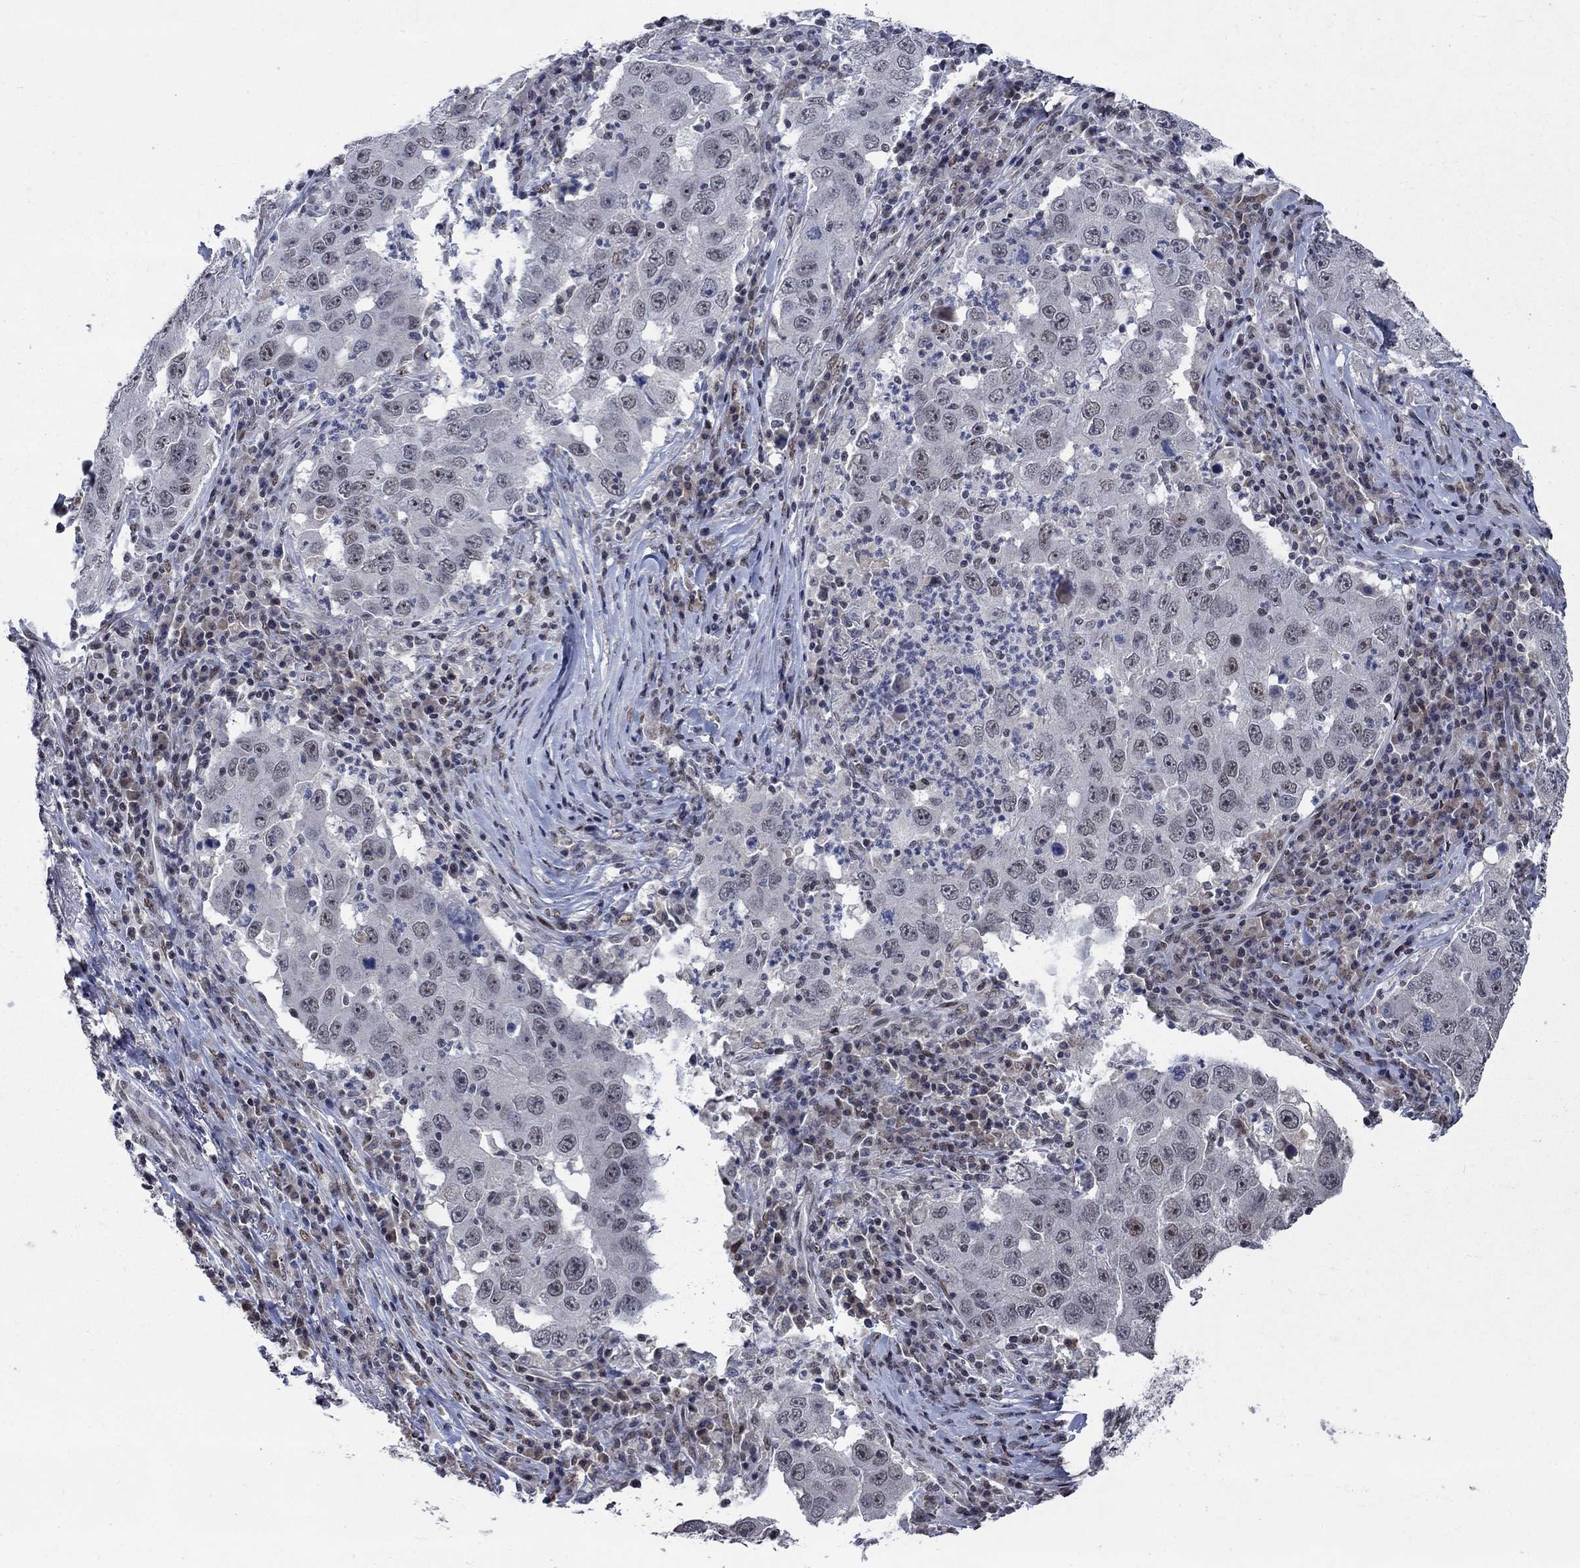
{"staining": {"intensity": "negative", "quantity": "none", "location": "none"}, "tissue": "lung cancer", "cell_type": "Tumor cells", "image_type": "cancer", "snomed": [{"axis": "morphology", "description": "Adenocarcinoma, NOS"}, {"axis": "topography", "description": "Lung"}], "caption": "A high-resolution image shows IHC staining of adenocarcinoma (lung), which displays no significant positivity in tumor cells.", "gene": "HTN1", "patient": {"sex": "male", "age": 73}}